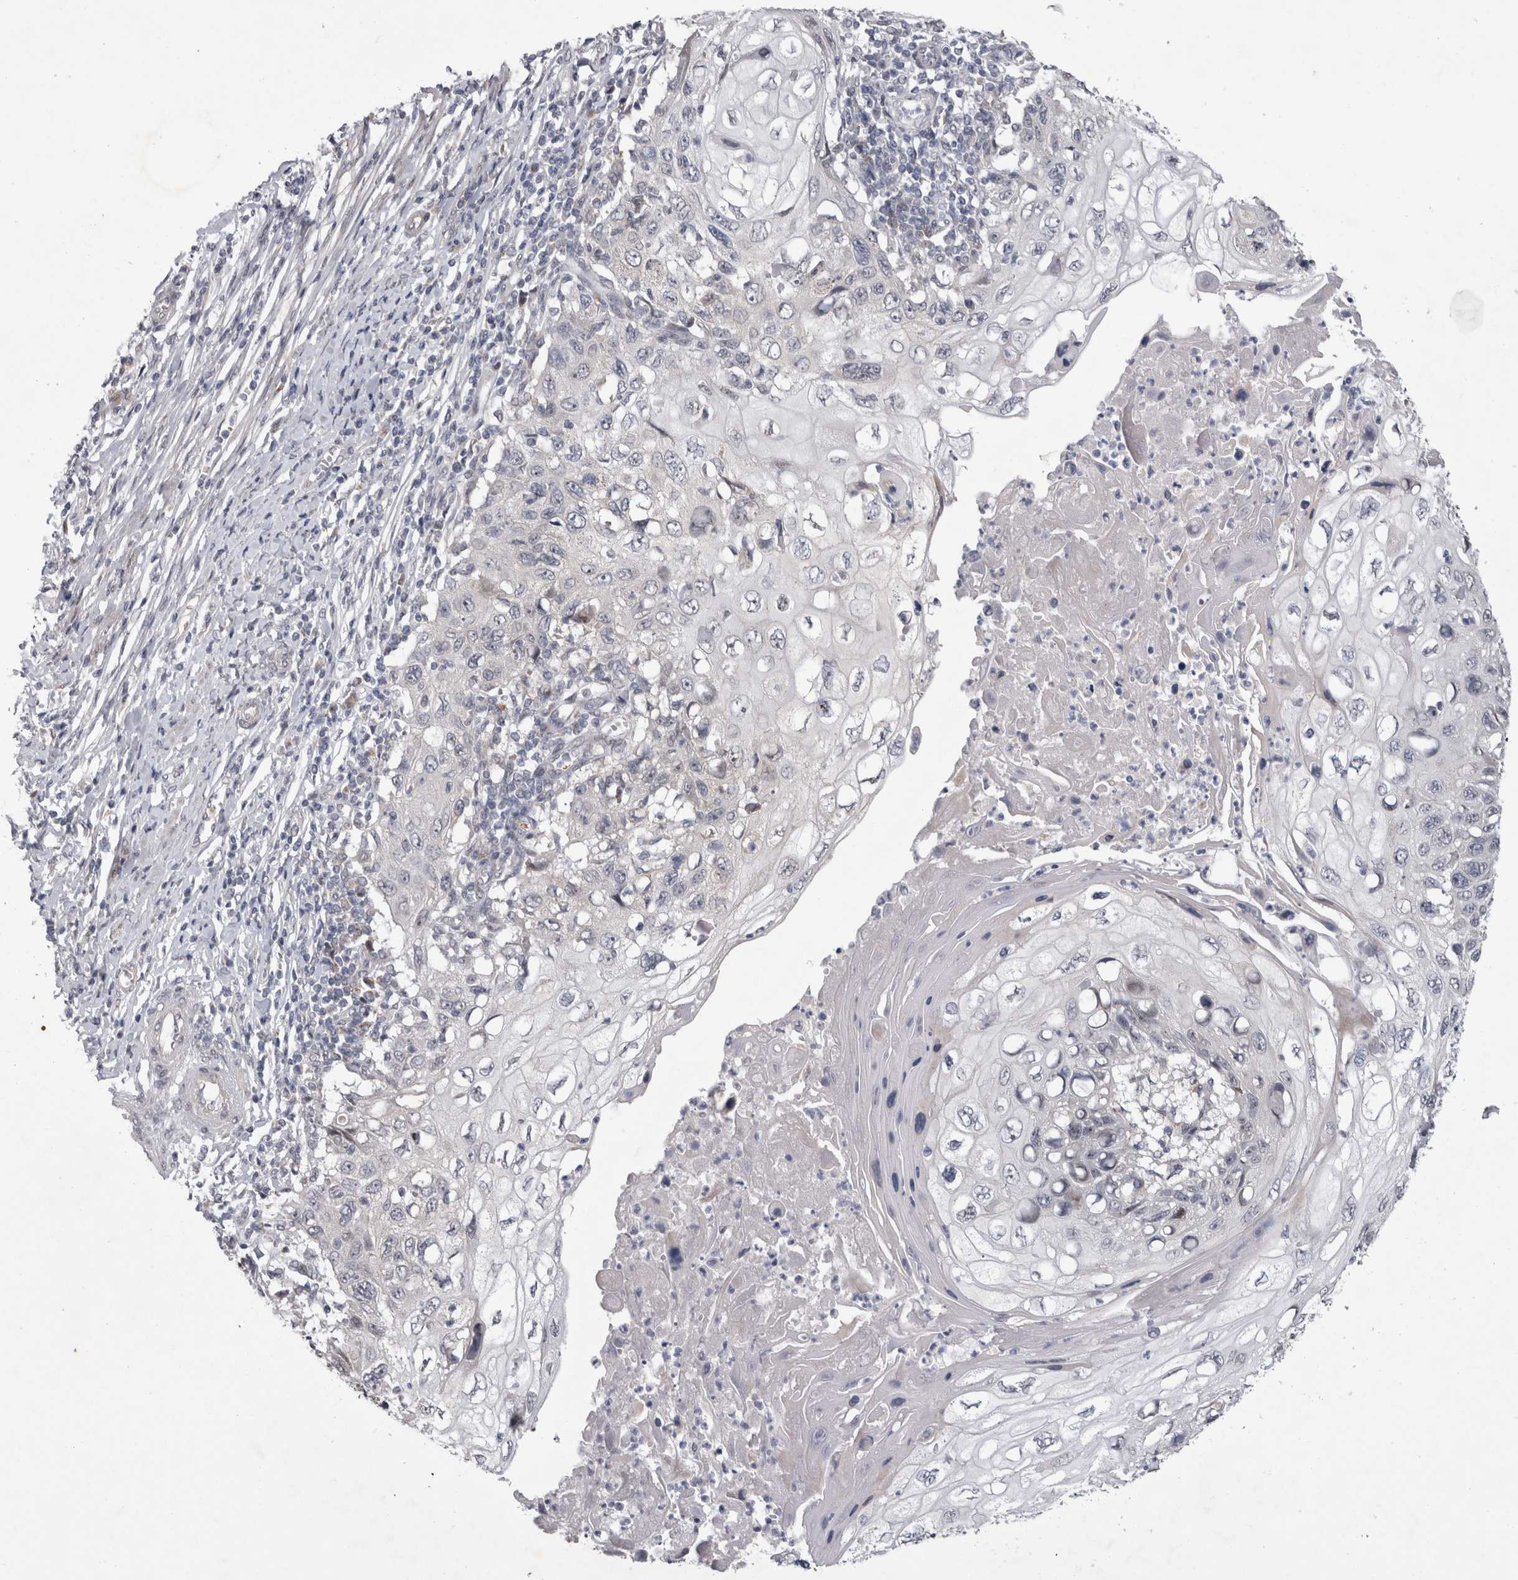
{"staining": {"intensity": "negative", "quantity": "none", "location": "none"}, "tissue": "cervical cancer", "cell_type": "Tumor cells", "image_type": "cancer", "snomed": [{"axis": "morphology", "description": "Squamous cell carcinoma, NOS"}, {"axis": "topography", "description": "Cervix"}], "caption": "The image displays no staining of tumor cells in squamous cell carcinoma (cervical). The staining was performed using DAB (3,3'-diaminobenzidine) to visualize the protein expression in brown, while the nuclei were stained in blue with hematoxylin (Magnification: 20x).", "gene": "IFI44", "patient": {"sex": "female", "age": 70}}